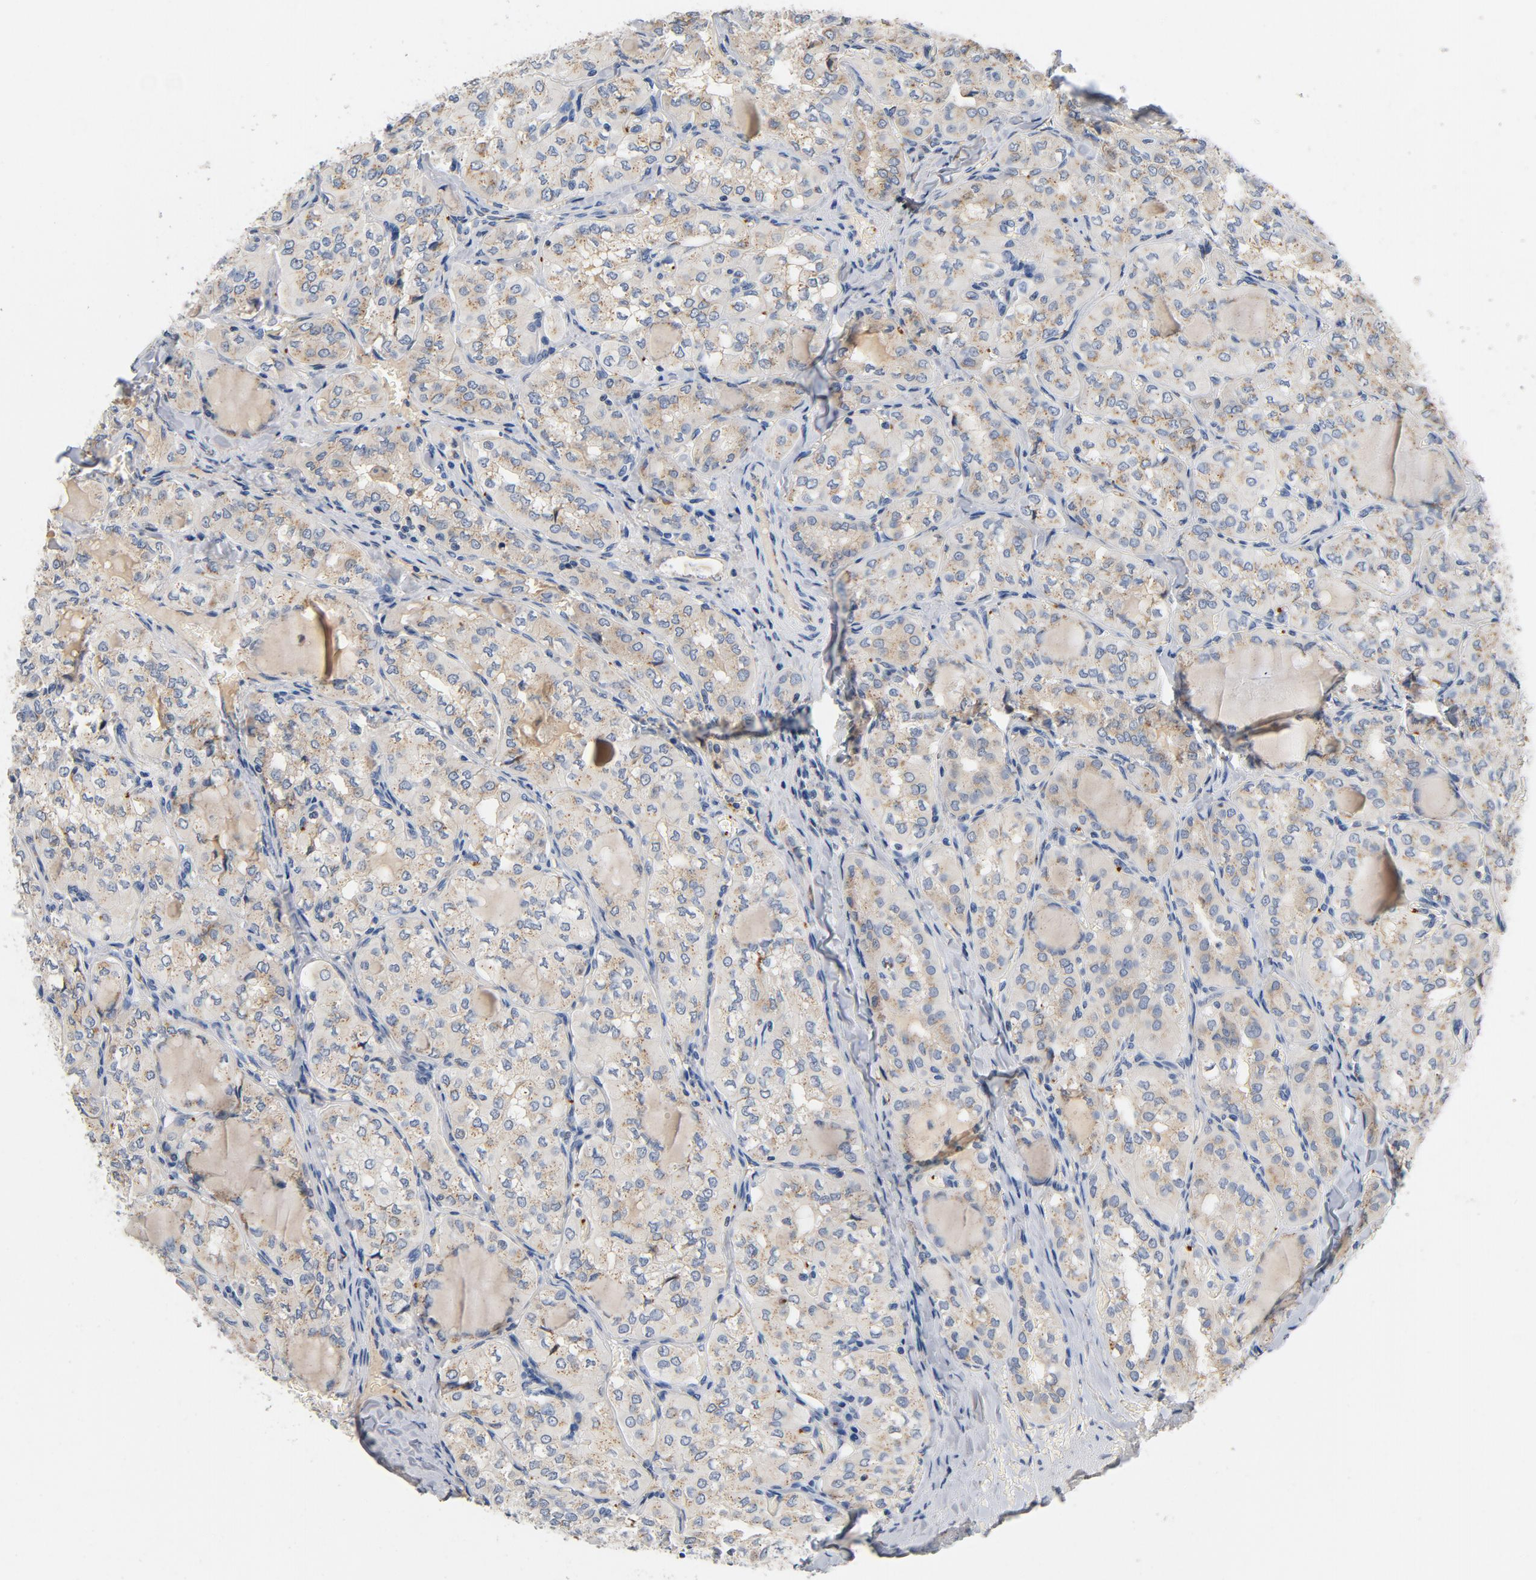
{"staining": {"intensity": "negative", "quantity": "none", "location": "none"}, "tissue": "thyroid cancer", "cell_type": "Tumor cells", "image_type": "cancer", "snomed": [{"axis": "morphology", "description": "Papillary adenocarcinoma, NOS"}, {"axis": "topography", "description": "Thyroid gland"}], "caption": "This is an immunohistochemistry image of thyroid papillary adenocarcinoma. There is no staining in tumor cells.", "gene": "LMAN2", "patient": {"sex": "male", "age": 20}}